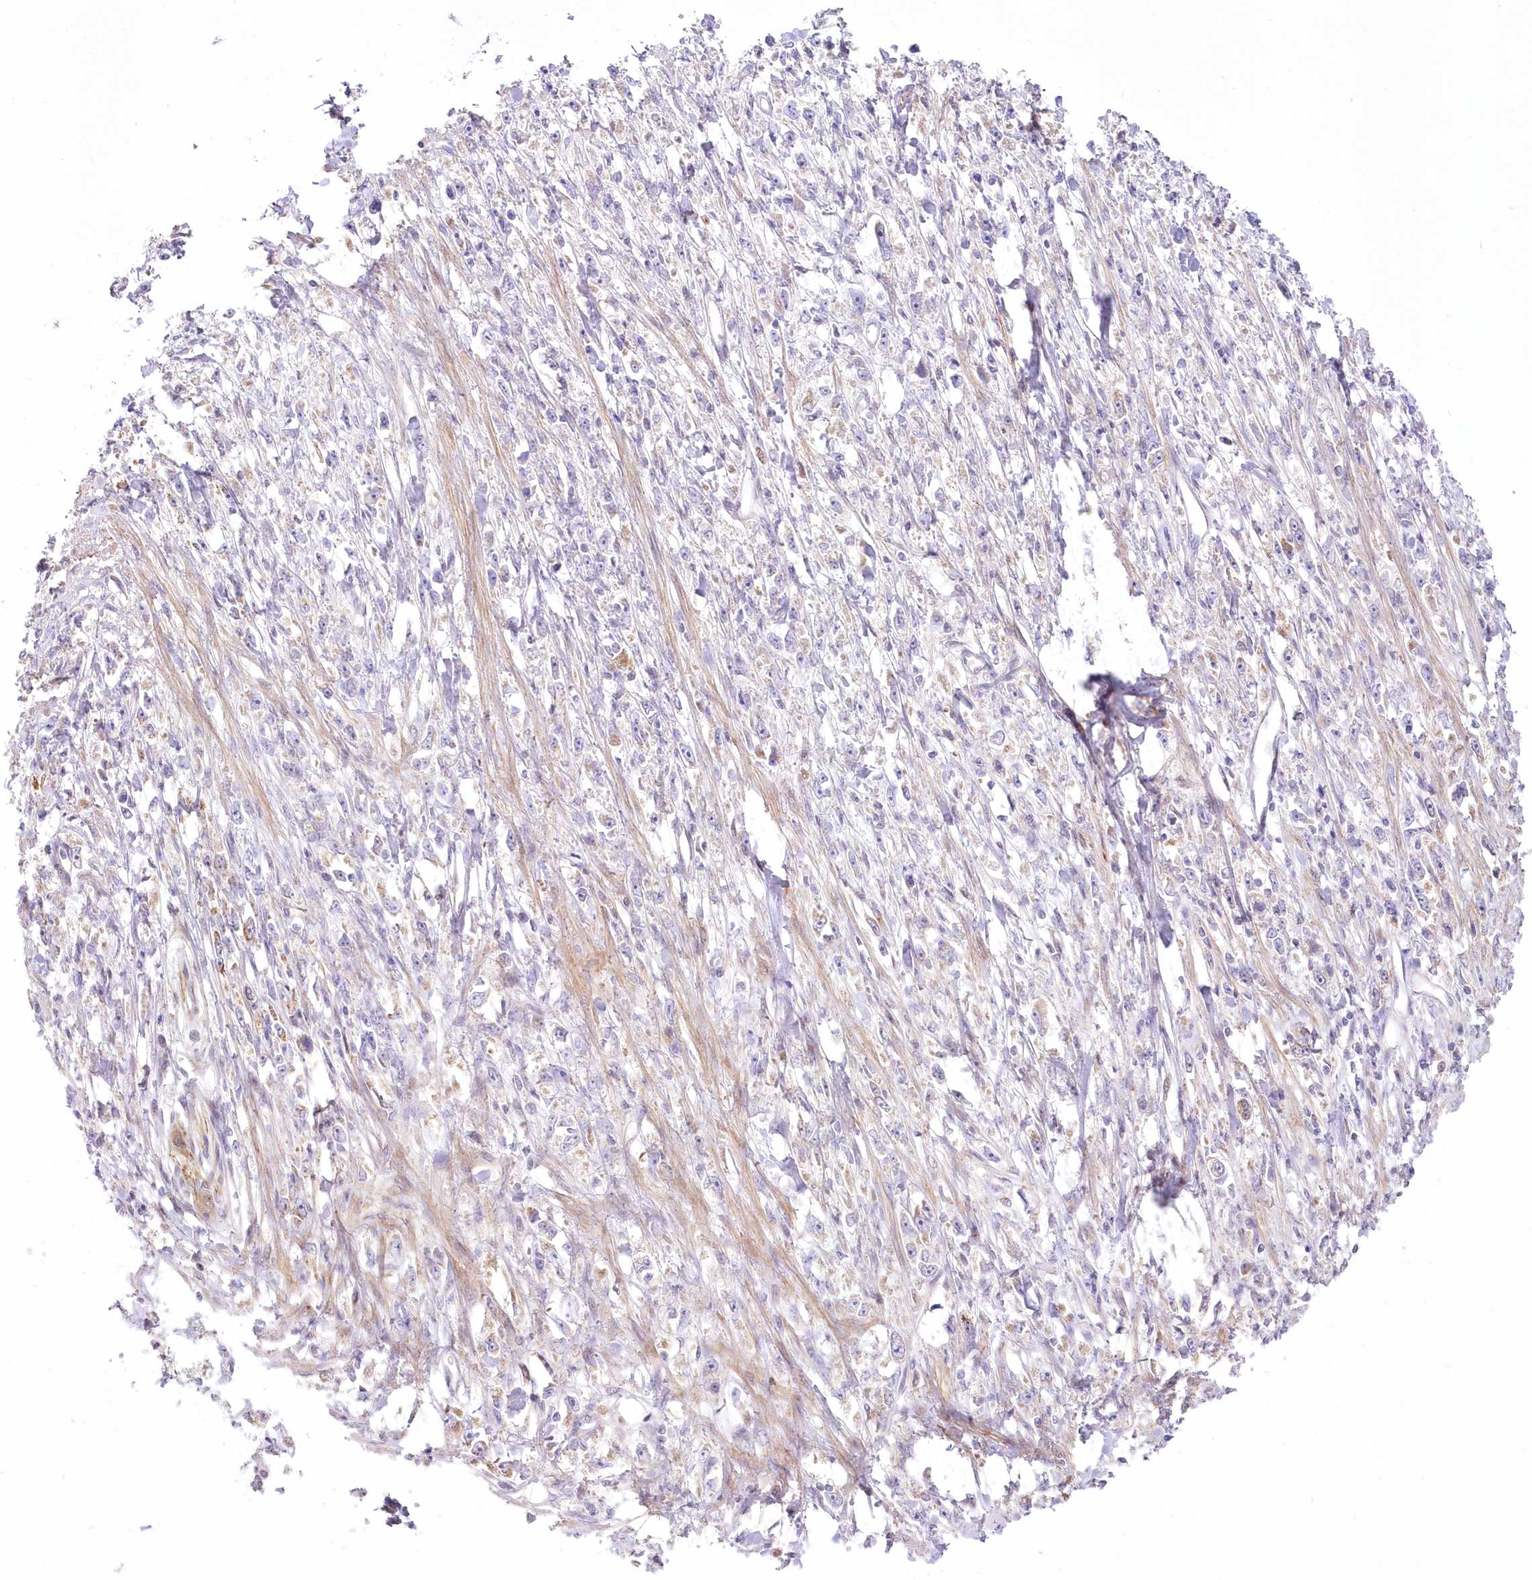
{"staining": {"intensity": "negative", "quantity": "none", "location": "none"}, "tissue": "stomach cancer", "cell_type": "Tumor cells", "image_type": "cancer", "snomed": [{"axis": "morphology", "description": "Adenocarcinoma, NOS"}, {"axis": "topography", "description": "Stomach"}], "caption": "Micrograph shows no protein expression in tumor cells of stomach cancer tissue. (DAB IHC, high magnification).", "gene": "FAM241B", "patient": {"sex": "female", "age": 59}}